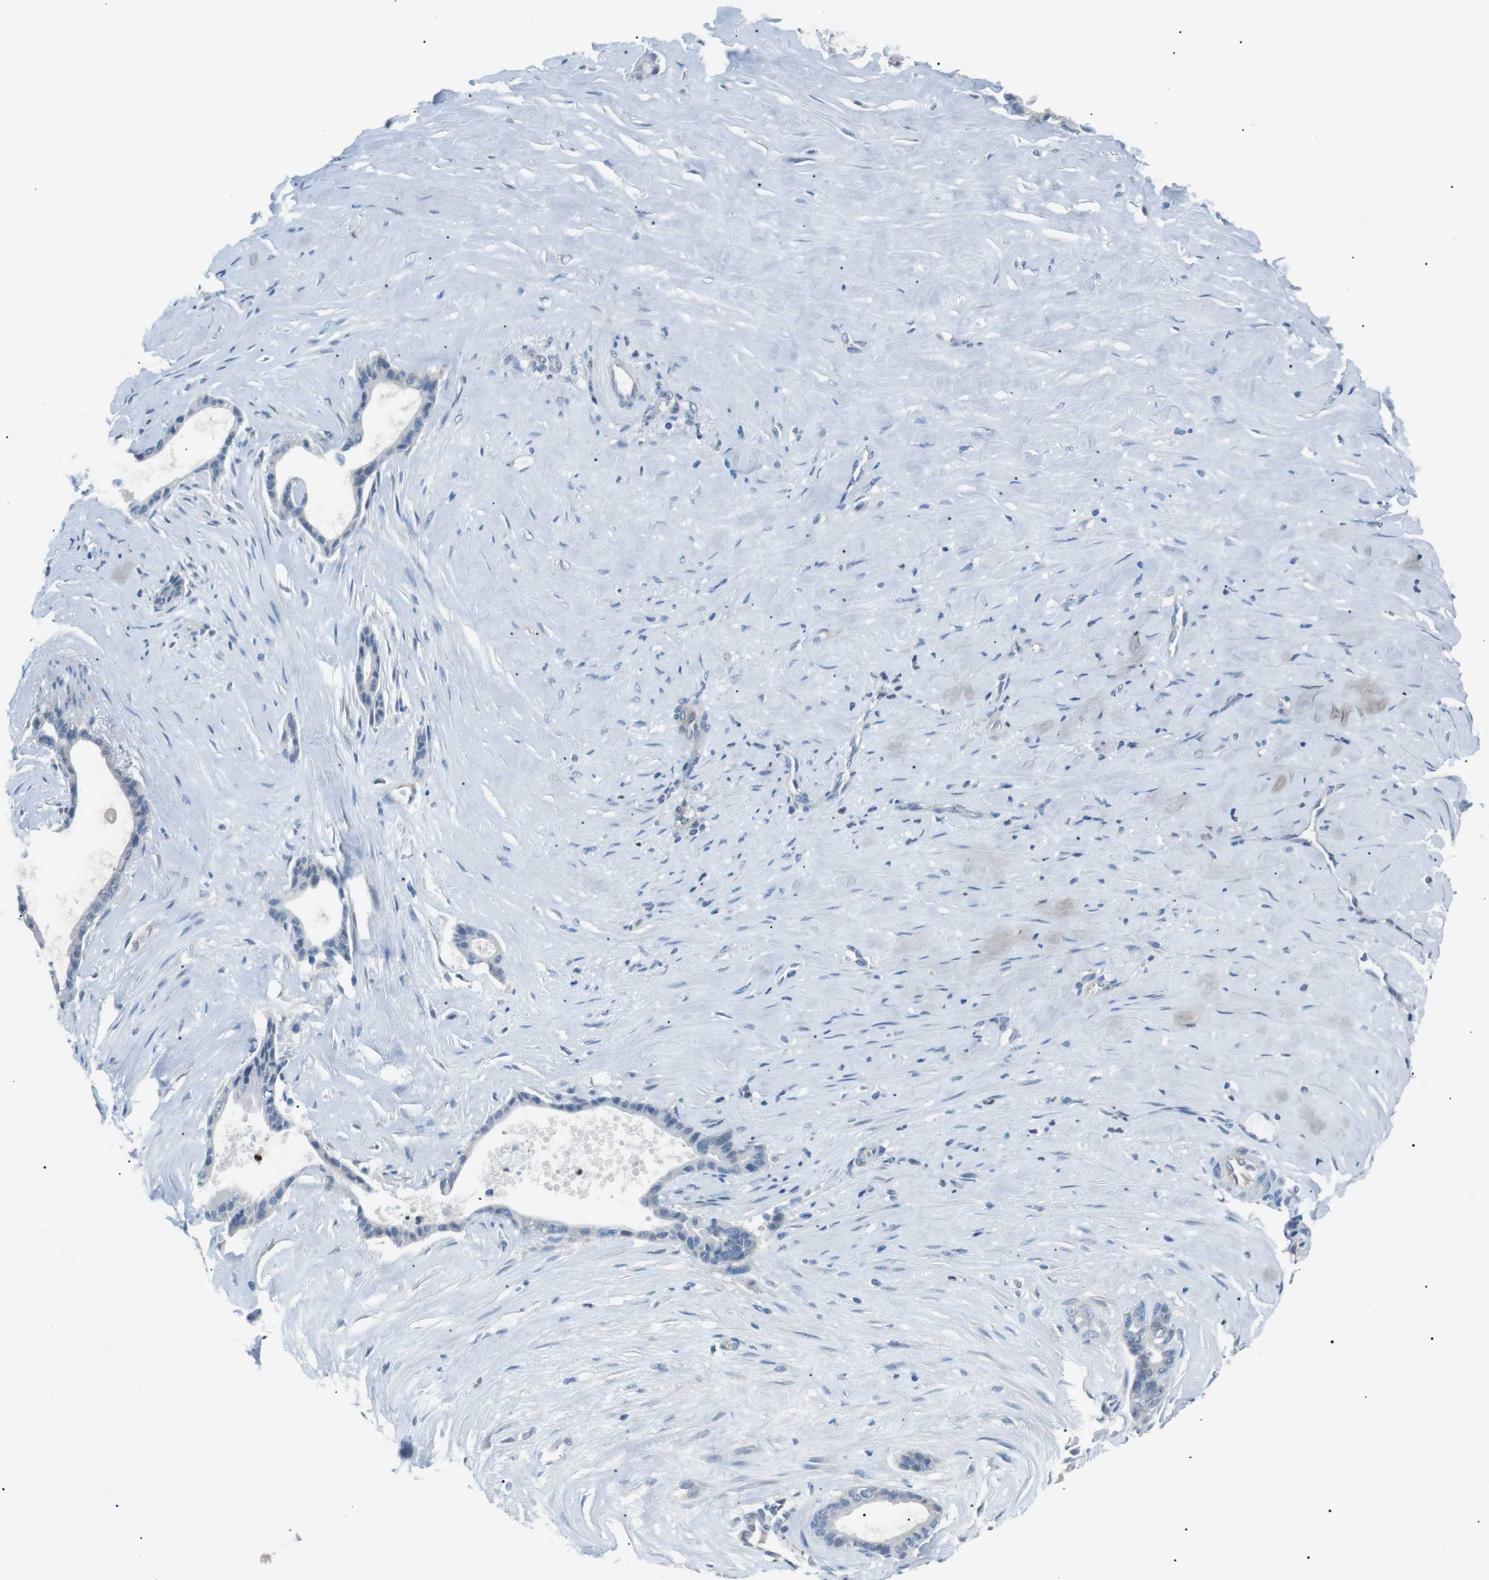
{"staining": {"intensity": "negative", "quantity": "none", "location": "none"}, "tissue": "liver cancer", "cell_type": "Tumor cells", "image_type": "cancer", "snomed": [{"axis": "morphology", "description": "Cholangiocarcinoma"}, {"axis": "topography", "description": "Liver"}], "caption": "High power microscopy photomicrograph of an IHC photomicrograph of liver cancer (cholangiocarcinoma), revealing no significant staining in tumor cells.", "gene": "CDH26", "patient": {"sex": "female", "age": 55}}